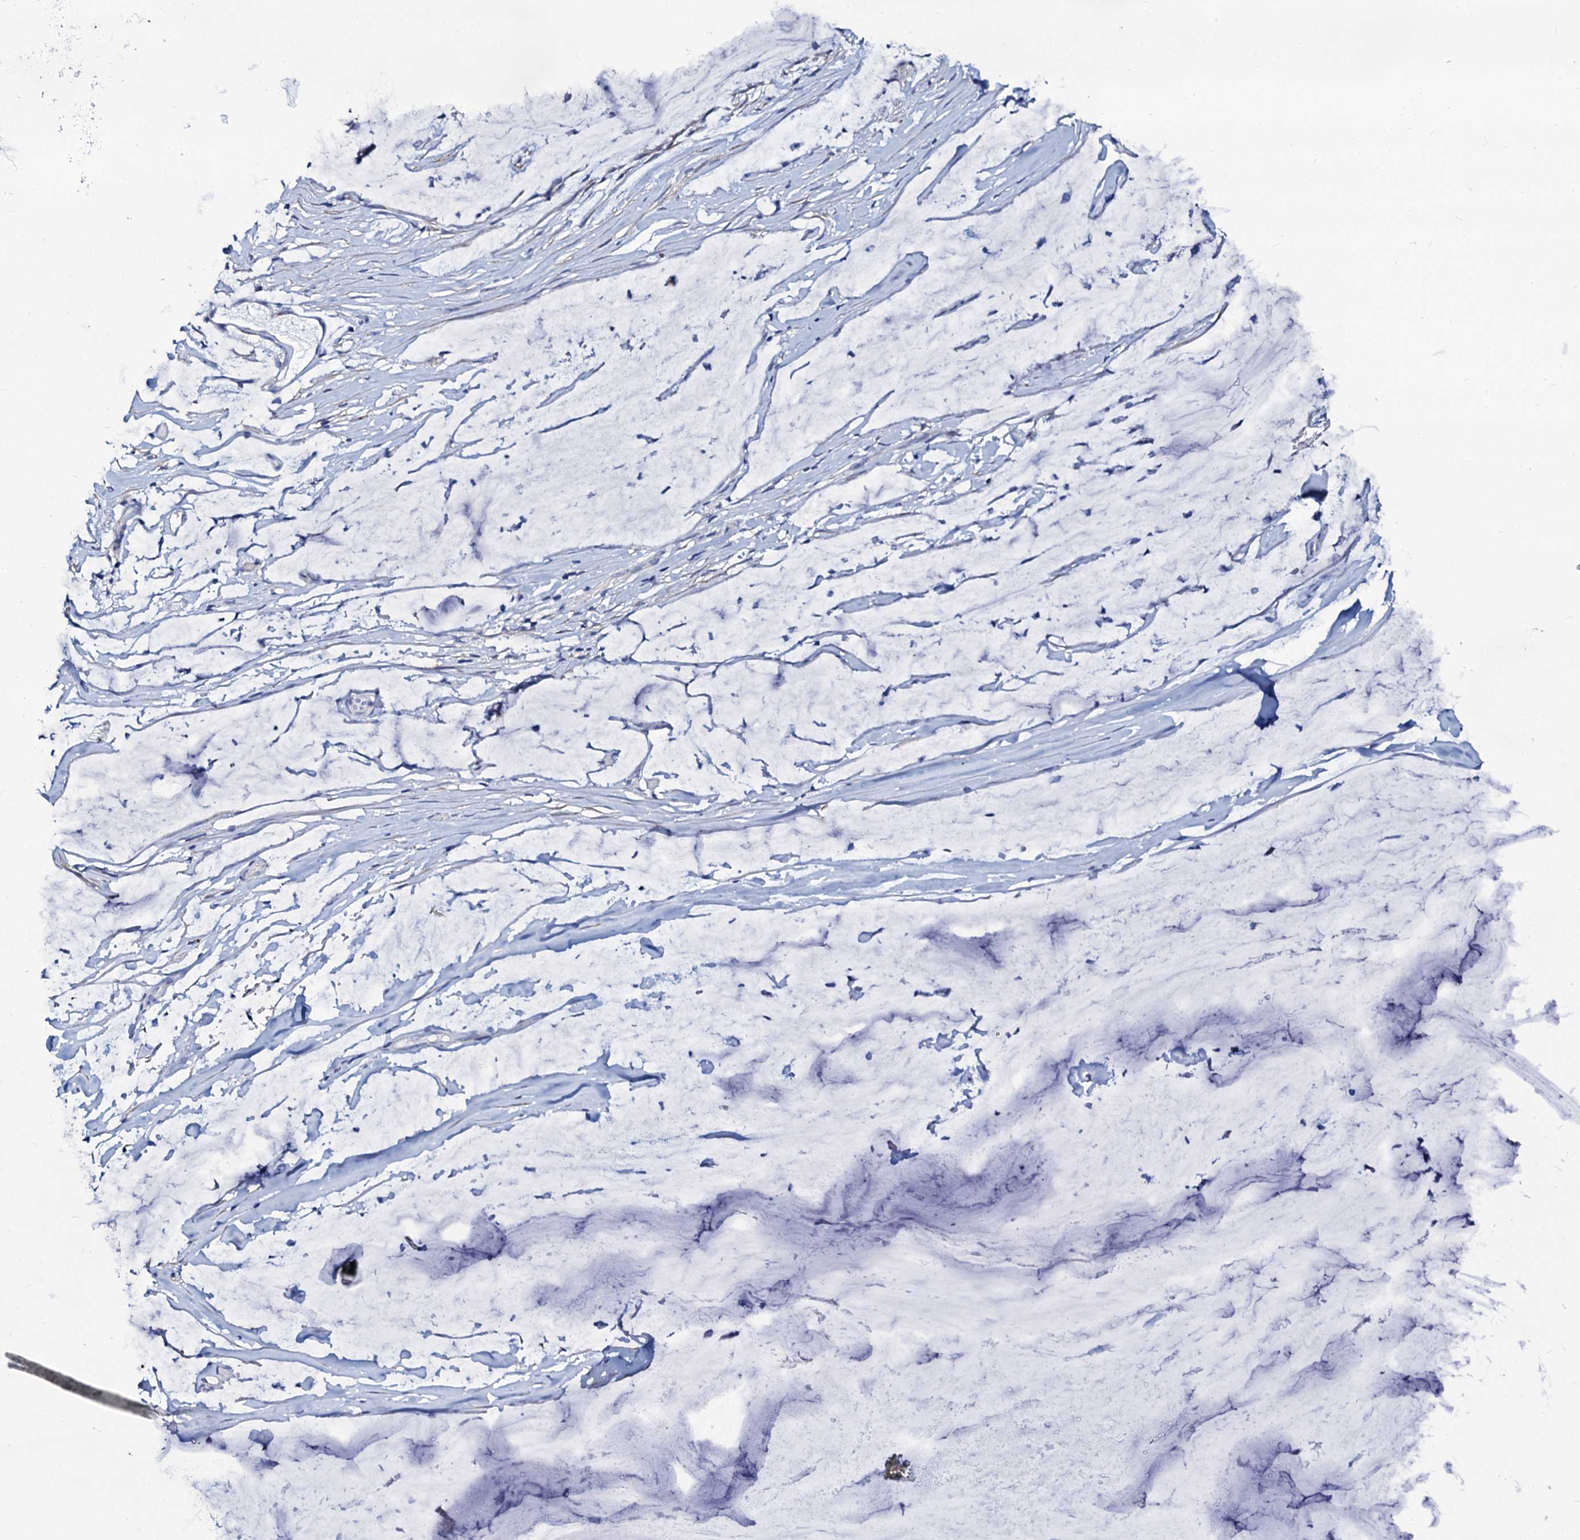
{"staining": {"intensity": "negative", "quantity": "none", "location": "none"}, "tissue": "ovarian cancer", "cell_type": "Tumor cells", "image_type": "cancer", "snomed": [{"axis": "morphology", "description": "Cystadenocarcinoma, mucinous, NOS"}, {"axis": "topography", "description": "Ovary"}], "caption": "Immunohistochemical staining of human ovarian cancer (mucinous cystadenocarcinoma) demonstrates no significant expression in tumor cells.", "gene": "SLC37A4", "patient": {"sex": "female", "age": 39}}